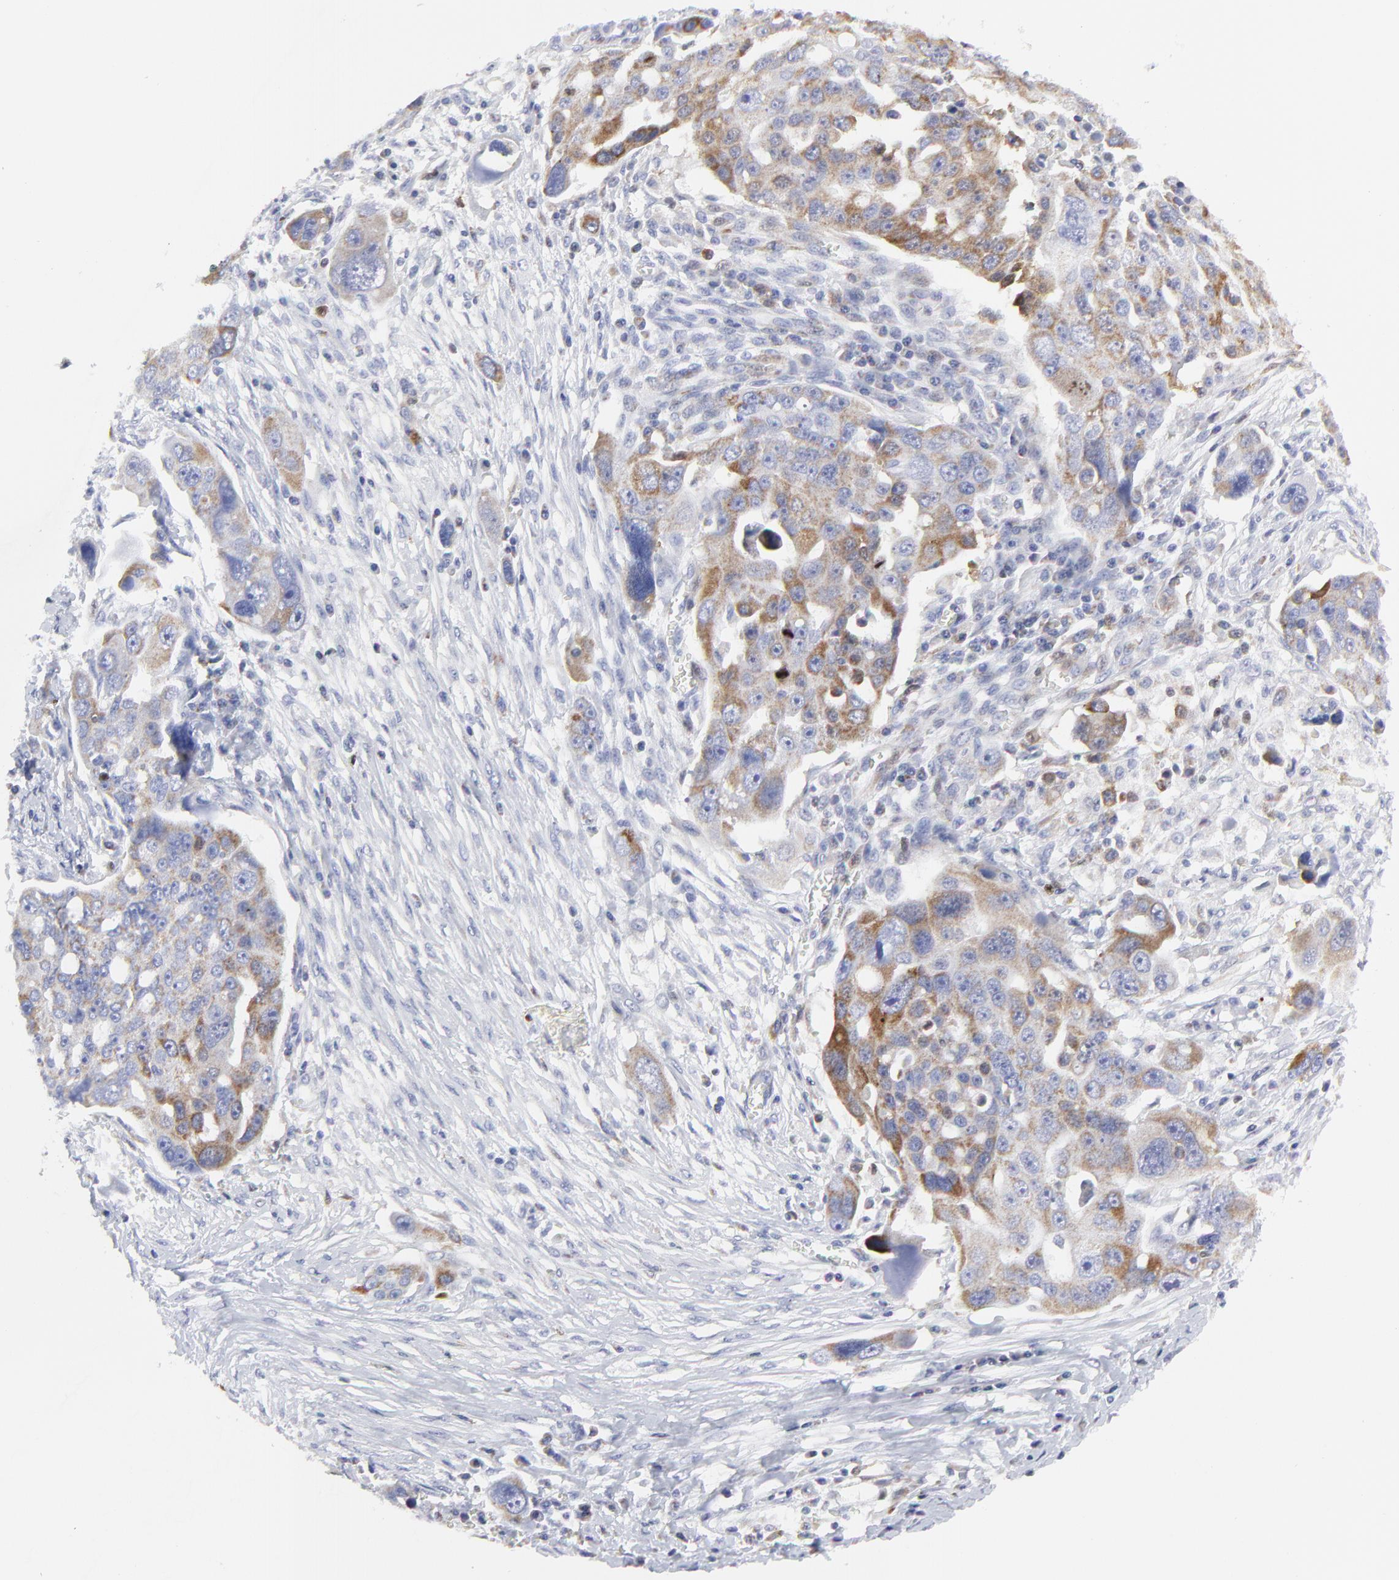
{"staining": {"intensity": "moderate", "quantity": "25%-75%", "location": "cytoplasmic/membranous"}, "tissue": "ovarian cancer", "cell_type": "Tumor cells", "image_type": "cancer", "snomed": [{"axis": "morphology", "description": "Carcinoma, endometroid"}, {"axis": "topography", "description": "Ovary"}], "caption": "Tumor cells reveal medium levels of moderate cytoplasmic/membranous expression in approximately 25%-75% of cells in human ovarian cancer.", "gene": "NCAPH", "patient": {"sex": "female", "age": 75}}